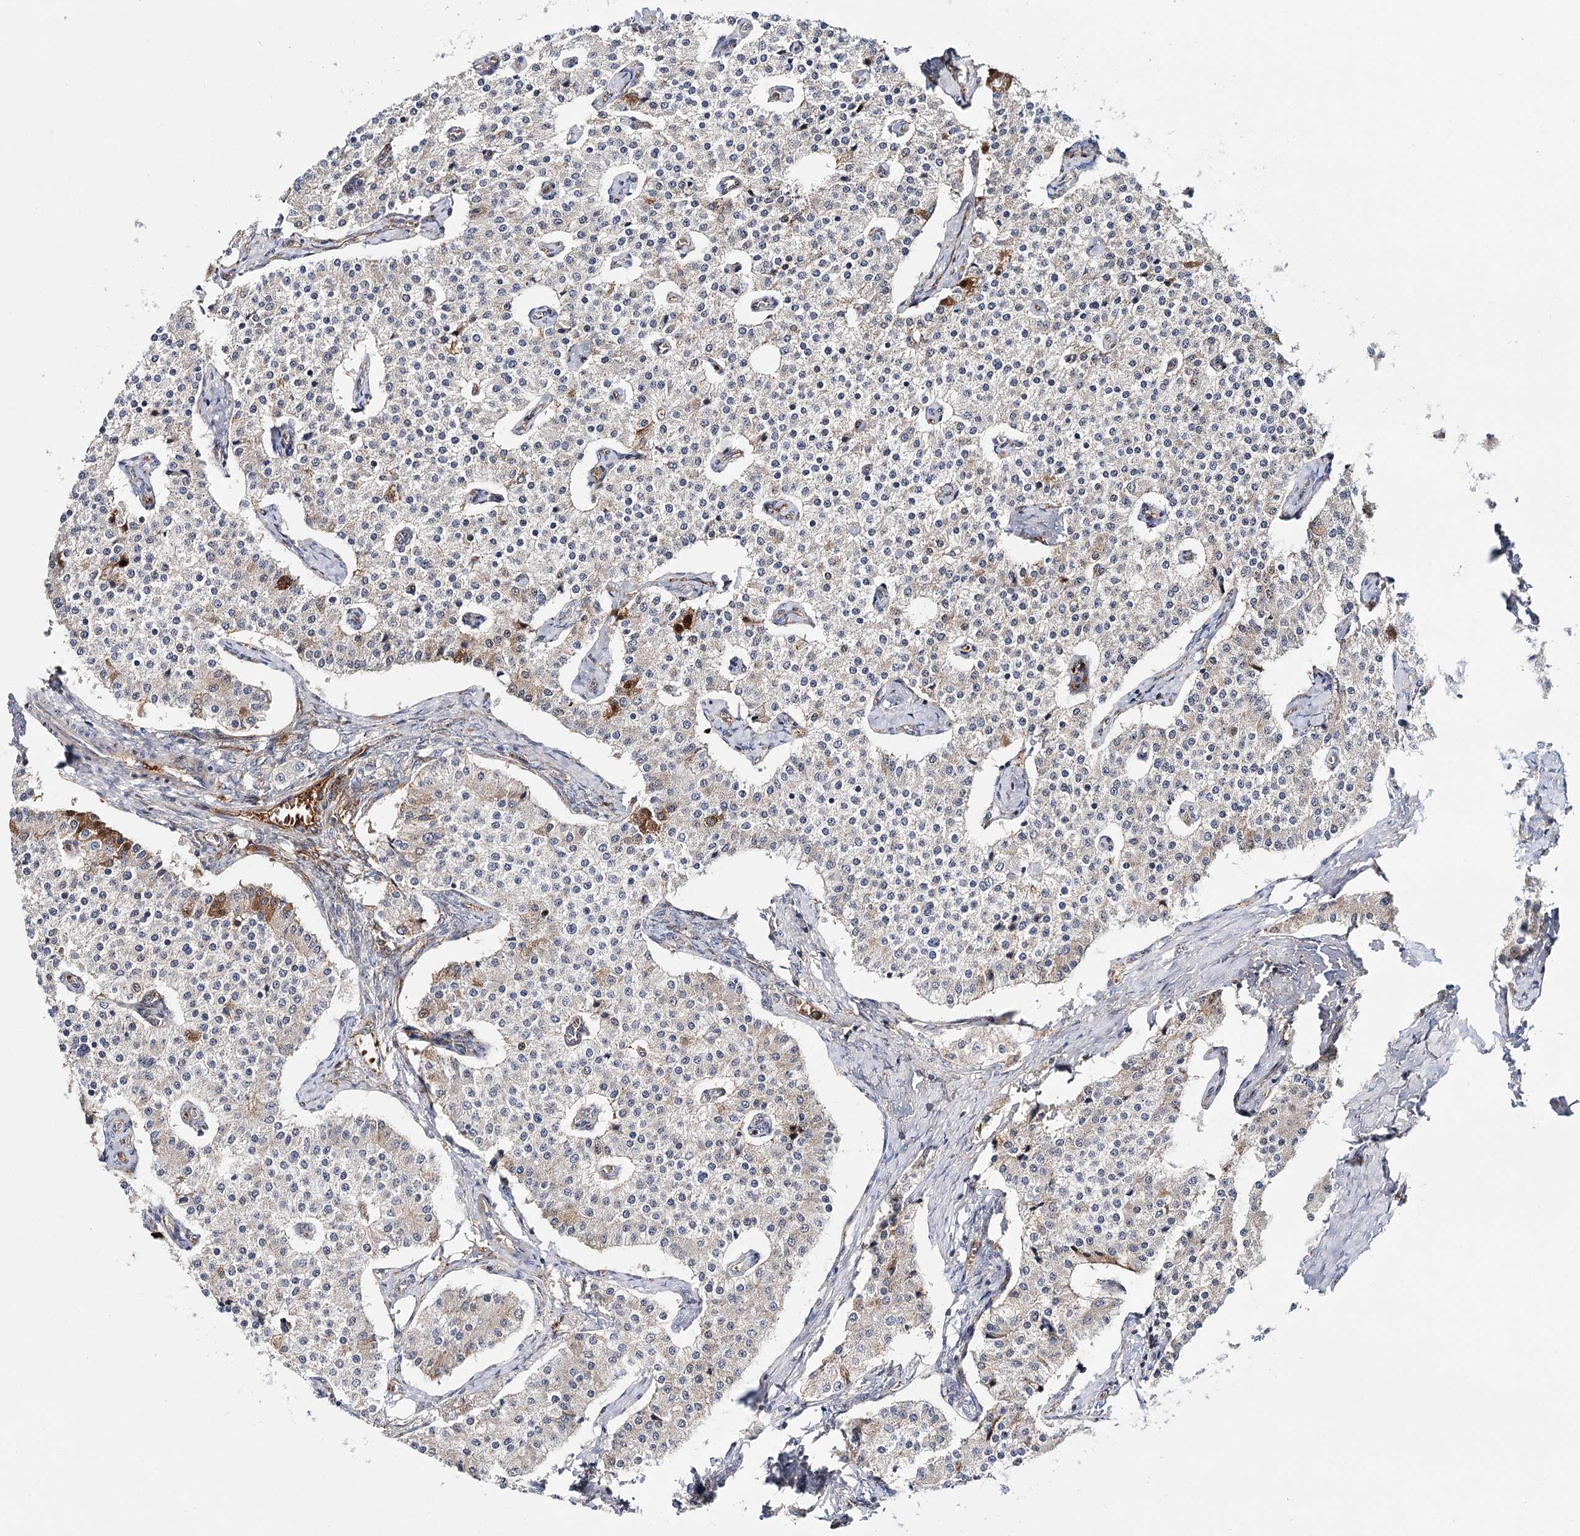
{"staining": {"intensity": "negative", "quantity": "none", "location": "none"}, "tissue": "carcinoid", "cell_type": "Tumor cells", "image_type": "cancer", "snomed": [{"axis": "morphology", "description": "Carcinoid, malignant, NOS"}, {"axis": "topography", "description": "Colon"}], "caption": "The photomicrograph displays no significant staining in tumor cells of carcinoid.", "gene": "PKP4", "patient": {"sex": "female", "age": 52}}